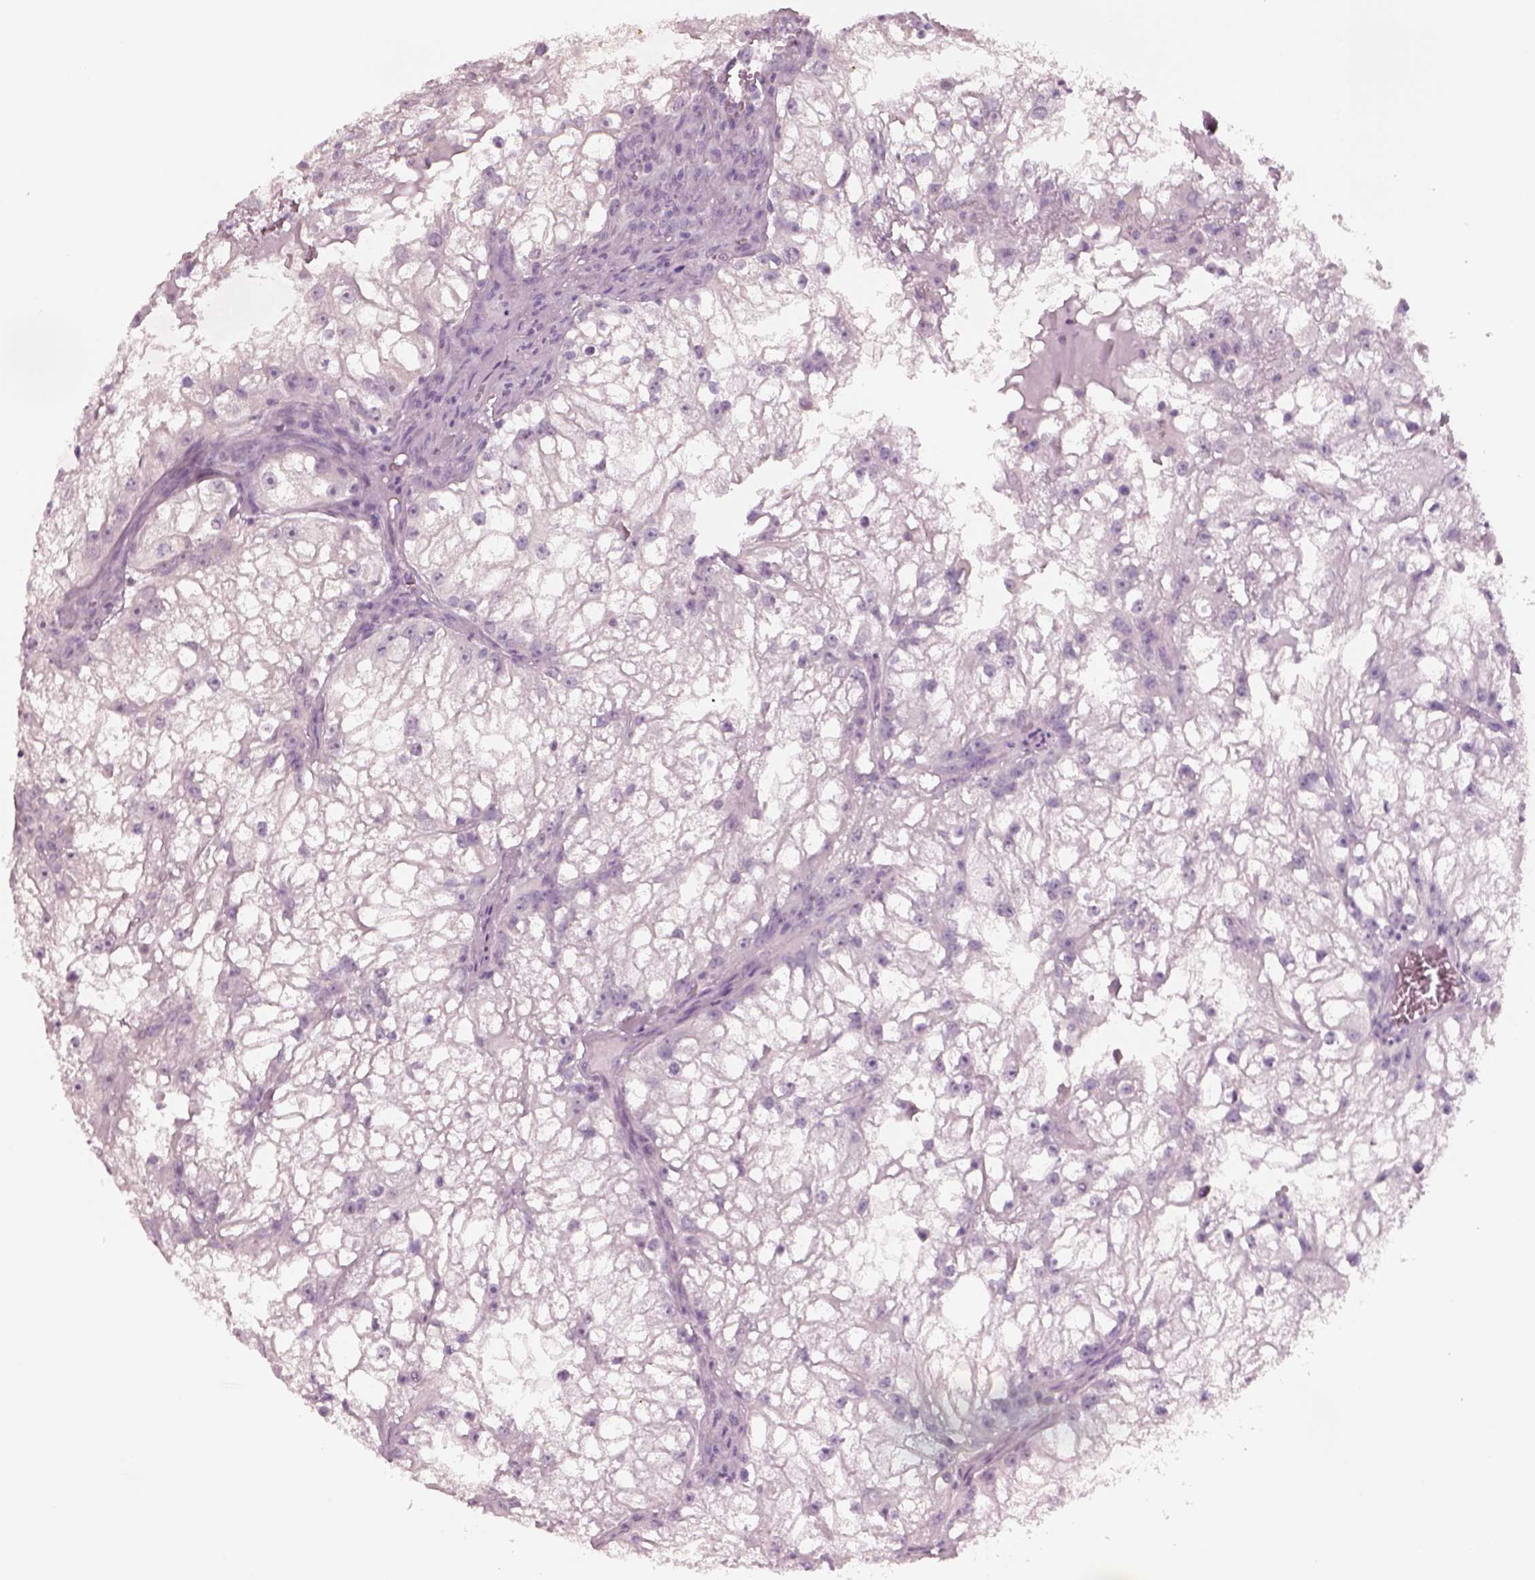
{"staining": {"intensity": "negative", "quantity": "none", "location": "none"}, "tissue": "renal cancer", "cell_type": "Tumor cells", "image_type": "cancer", "snomed": [{"axis": "morphology", "description": "Adenocarcinoma, NOS"}, {"axis": "topography", "description": "Kidney"}], "caption": "High magnification brightfield microscopy of renal cancer stained with DAB (brown) and counterstained with hematoxylin (blue): tumor cells show no significant expression. (Brightfield microscopy of DAB (3,3'-diaminobenzidine) immunohistochemistry (IHC) at high magnification).", "gene": "ELSPBP1", "patient": {"sex": "male", "age": 59}}